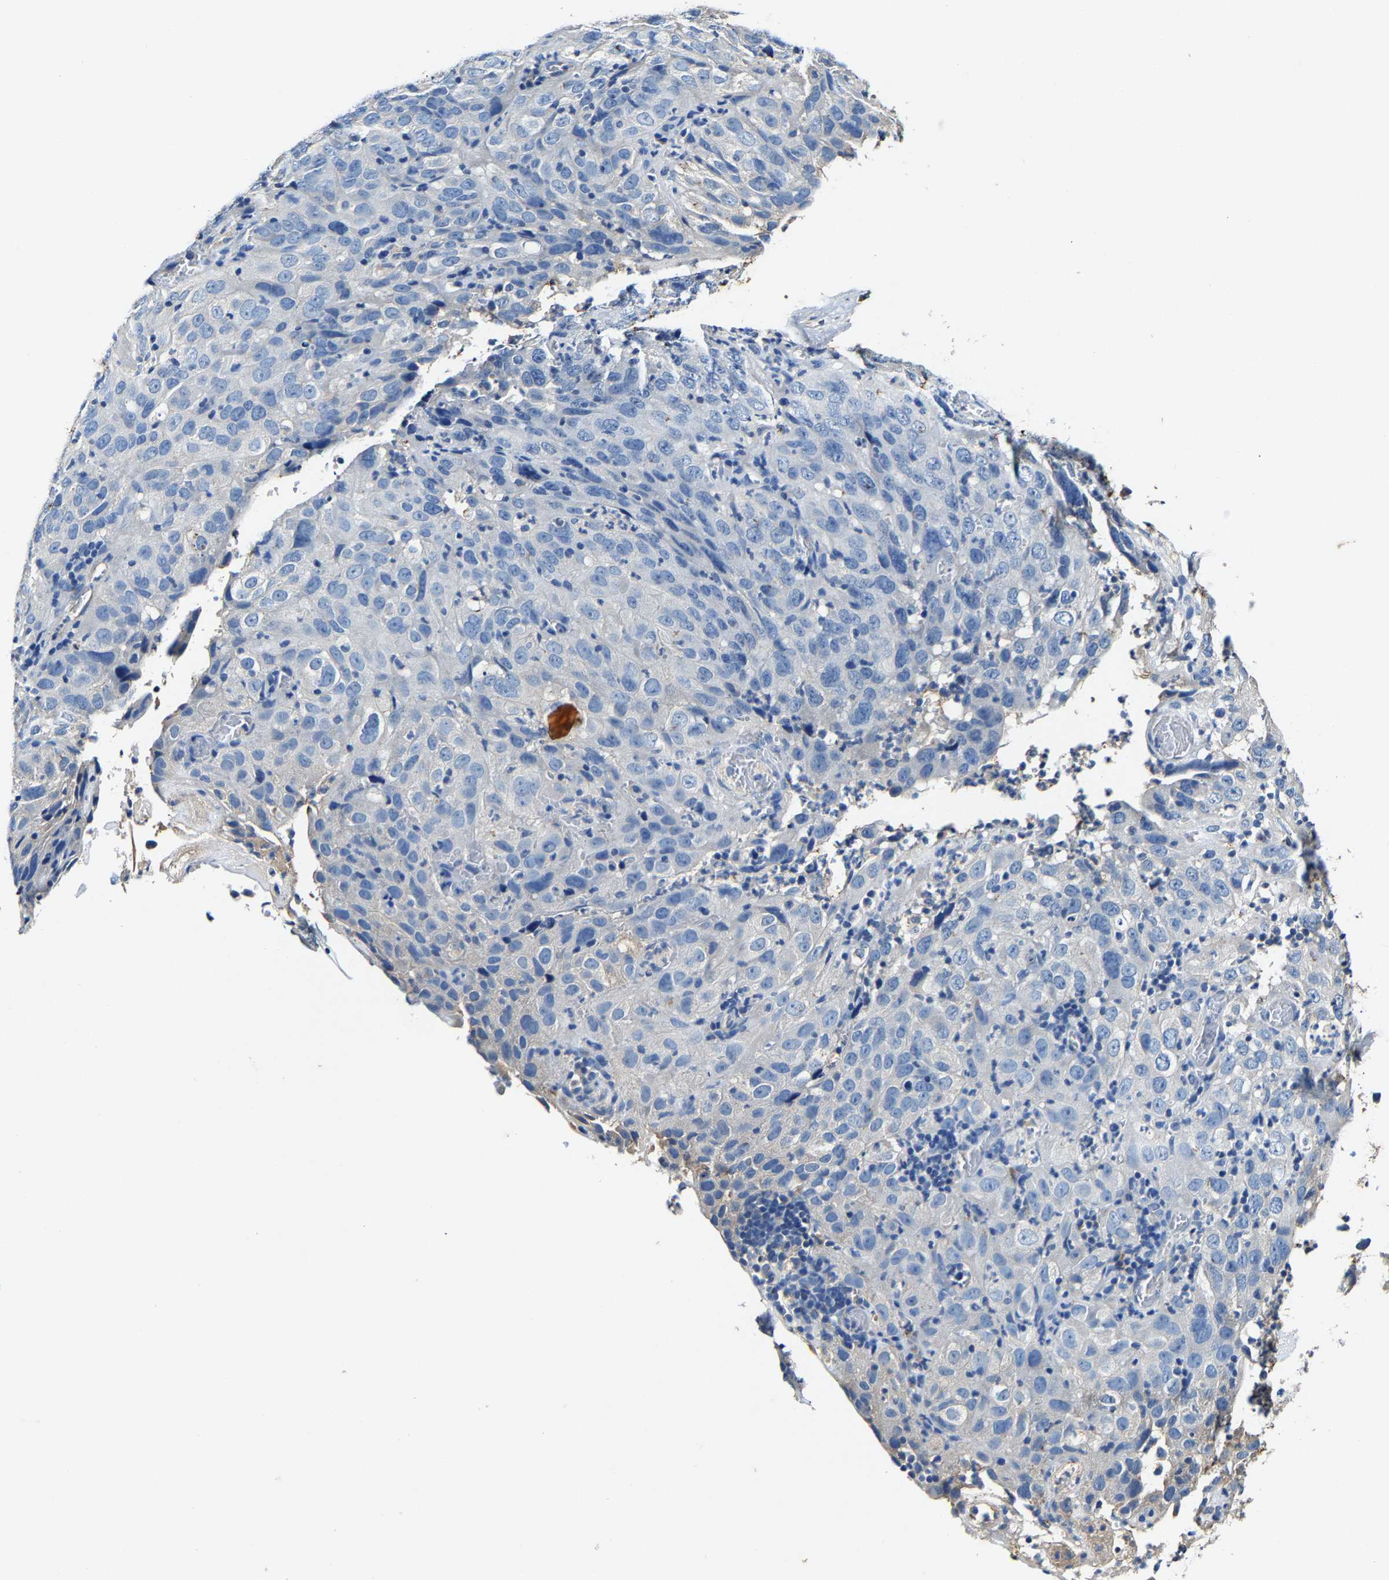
{"staining": {"intensity": "negative", "quantity": "none", "location": "none"}, "tissue": "cervical cancer", "cell_type": "Tumor cells", "image_type": "cancer", "snomed": [{"axis": "morphology", "description": "Squamous cell carcinoma, NOS"}, {"axis": "topography", "description": "Cervix"}], "caption": "Immunohistochemical staining of cervical squamous cell carcinoma exhibits no significant expression in tumor cells.", "gene": "SLC25A25", "patient": {"sex": "female", "age": 32}}